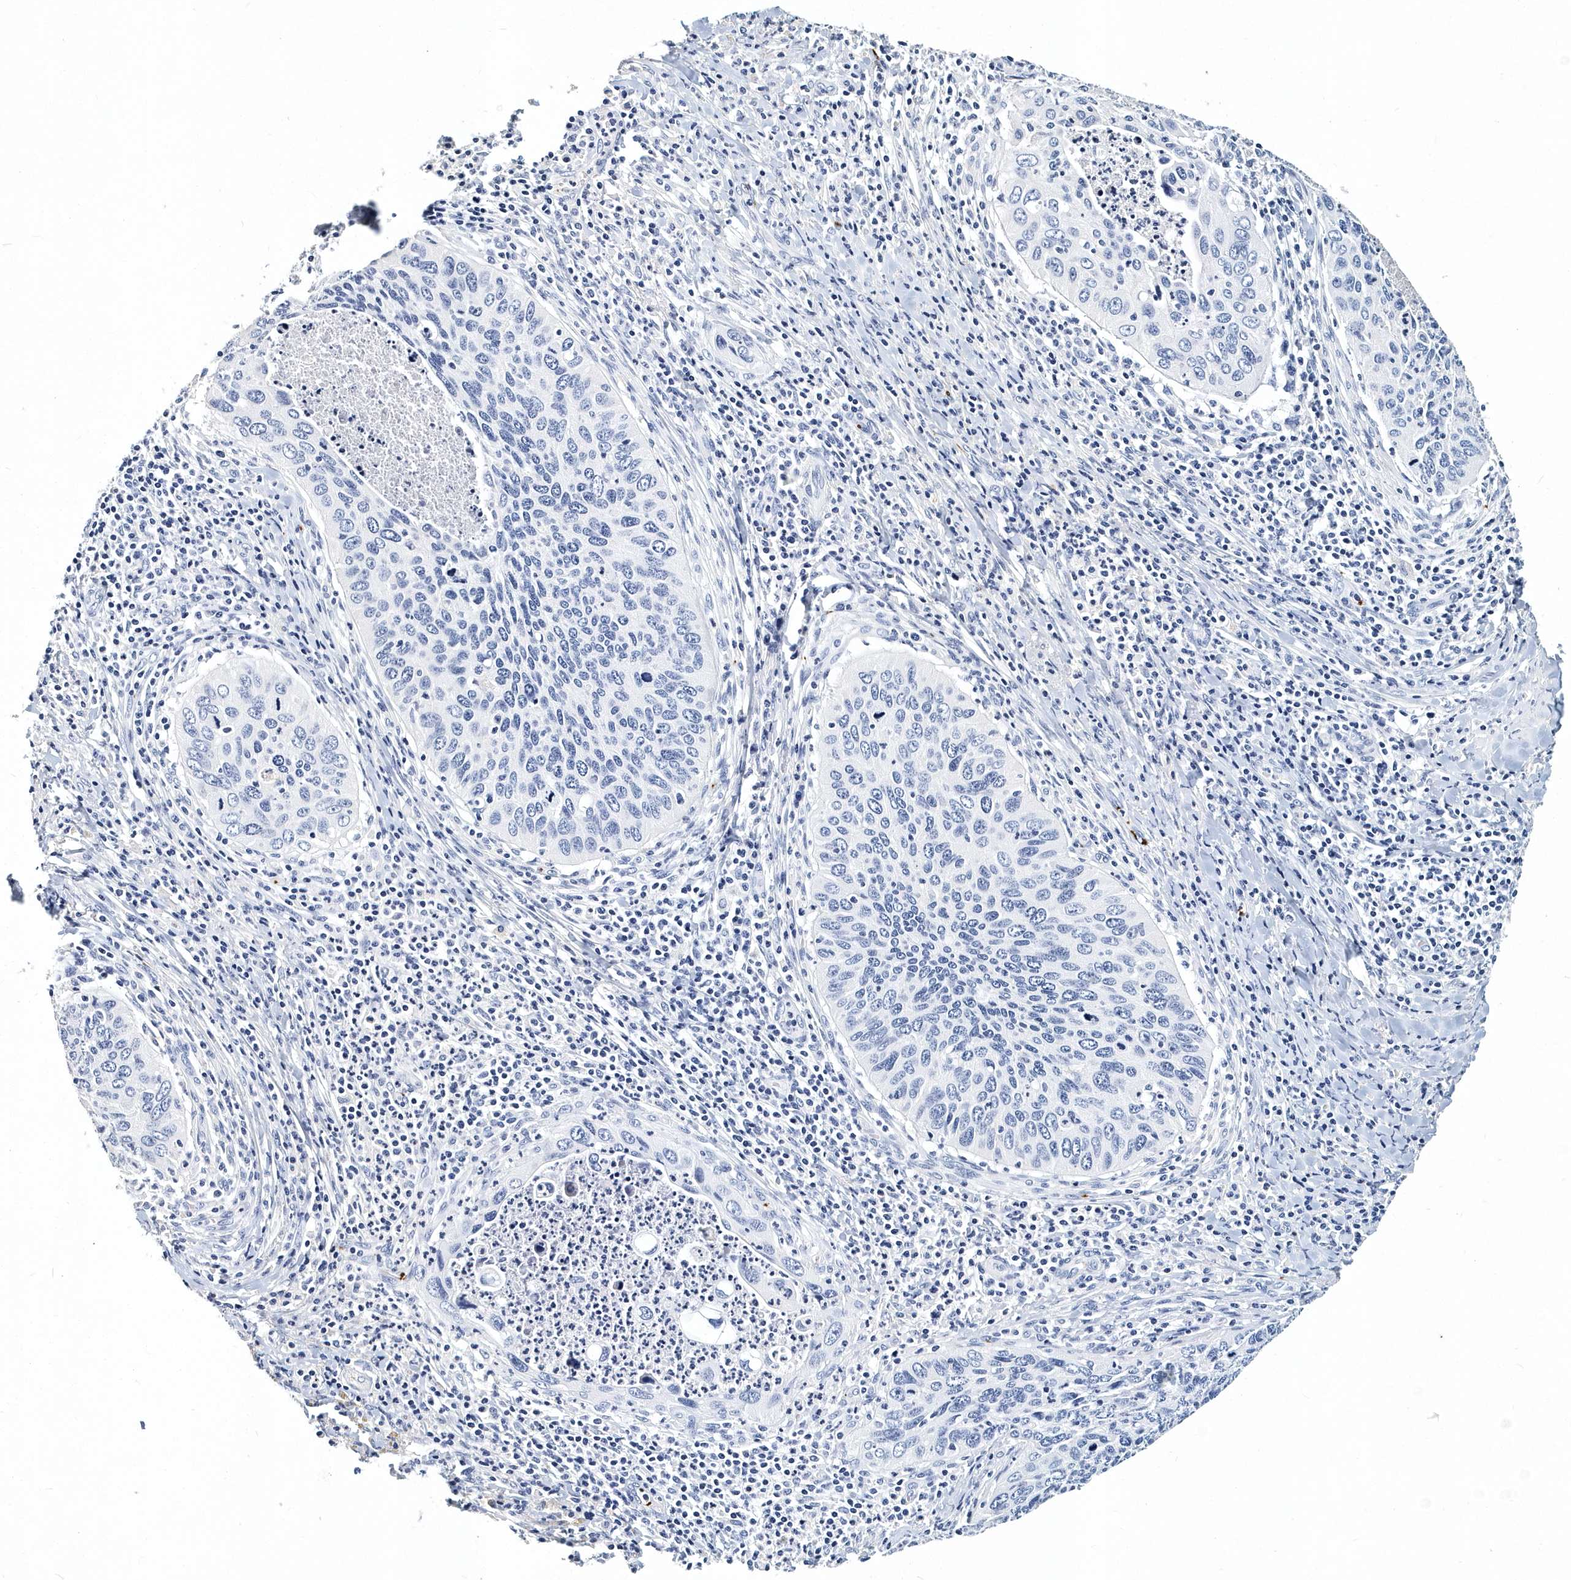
{"staining": {"intensity": "negative", "quantity": "none", "location": "none"}, "tissue": "cervical cancer", "cell_type": "Tumor cells", "image_type": "cancer", "snomed": [{"axis": "morphology", "description": "Squamous cell carcinoma, NOS"}, {"axis": "topography", "description": "Cervix"}], "caption": "Immunohistochemistry photomicrograph of neoplastic tissue: cervical cancer (squamous cell carcinoma) stained with DAB reveals no significant protein staining in tumor cells.", "gene": "ITGA2B", "patient": {"sex": "female", "age": 38}}